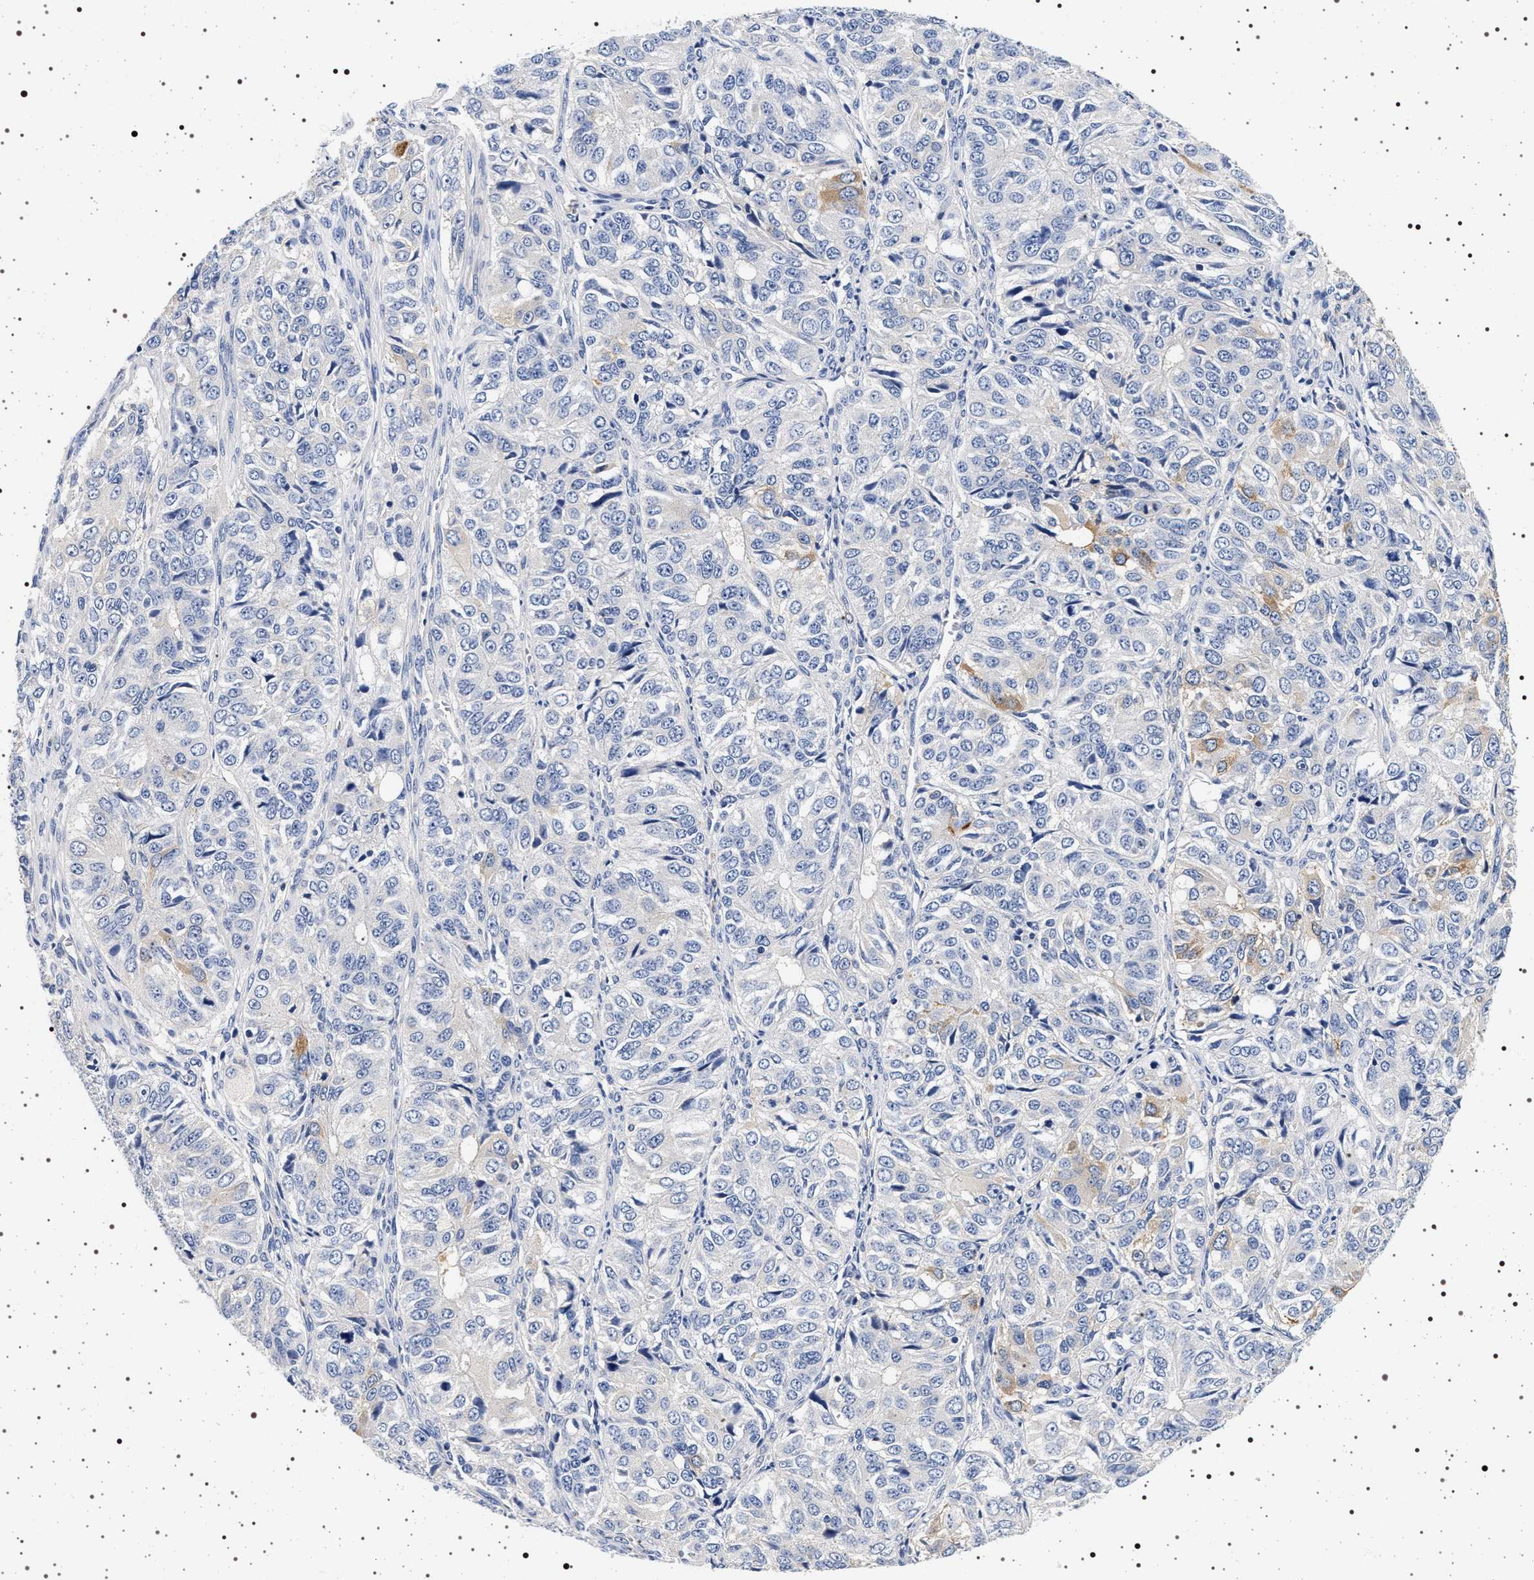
{"staining": {"intensity": "weak", "quantity": "<25%", "location": "cytoplasmic/membranous"}, "tissue": "ovarian cancer", "cell_type": "Tumor cells", "image_type": "cancer", "snomed": [{"axis": "morphology", "description": "Carcinoma, endometroid"}, {"axis": "topography", "description": "Ovary"}], "caption": "IHC micrograph of neoplastic tissue: human ovarian endometroid carcinoma stained with DAB reveals no significant protein staining in tumor cells.", "gene": "HSD17B1", "patient": {"sex": "female", "age": 51}}